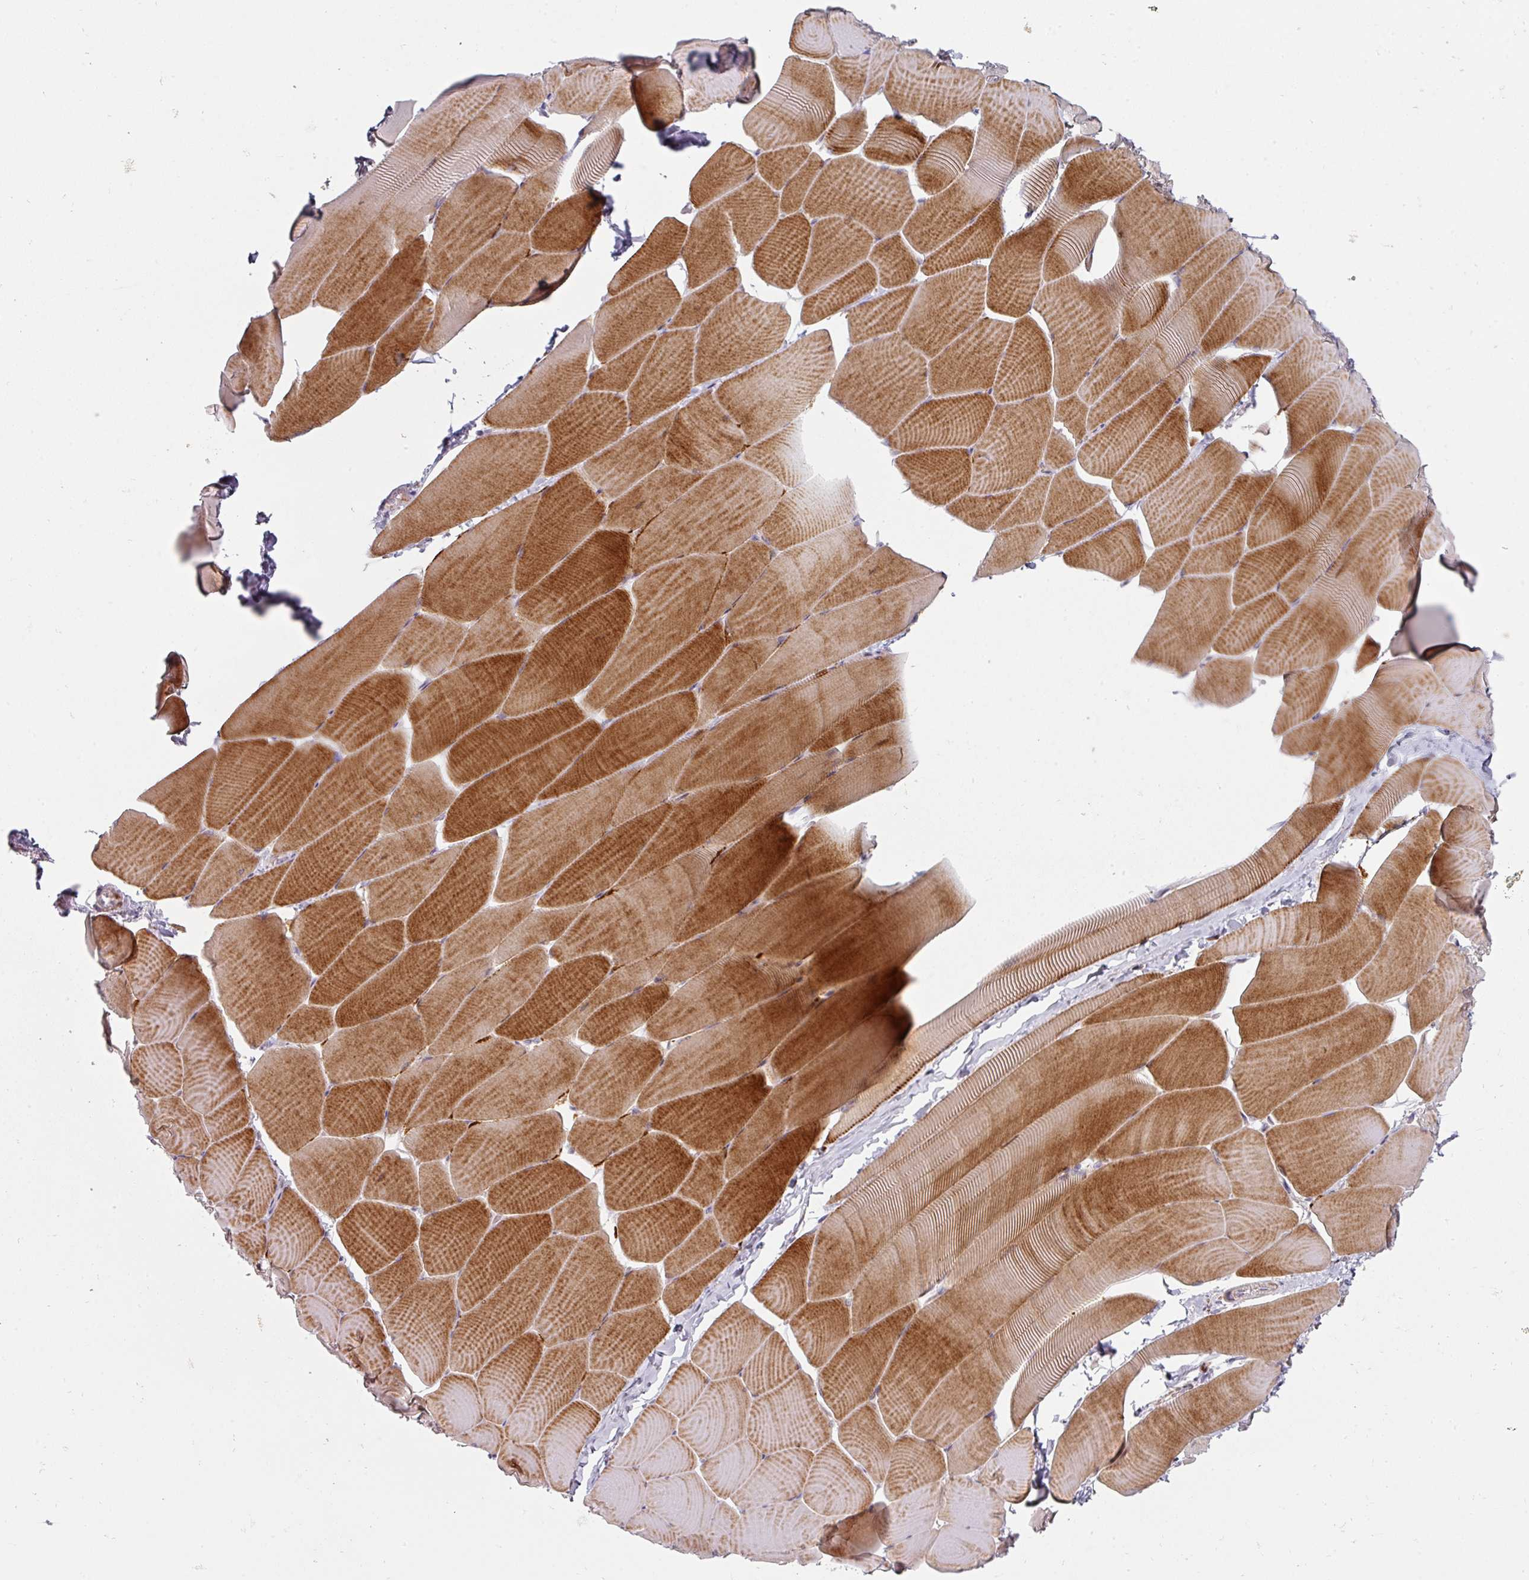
{"staining": {"intensity": "strong", "quantity": ">75%", "location": "cytoplasmic/membranous"}, "tissue": "skeletal muscle", "cell_type": "Myocytes", "image_type": "normal", "snomed": [{"axis": "morphology", "description": "Normal tissue, NOS"}, {"axis": "topography", "description": "Skeletal muscle"}], "caption": "This photomicrograph demonstrates immunohistochemistry (IHC) staining of unremarkable human skeletal muscle, with high strong cytoplasmic/membranous staining in approximately >75% of myocytes.", "gene": "WSB2", "patient": {"sex": "male", "age": 25}}